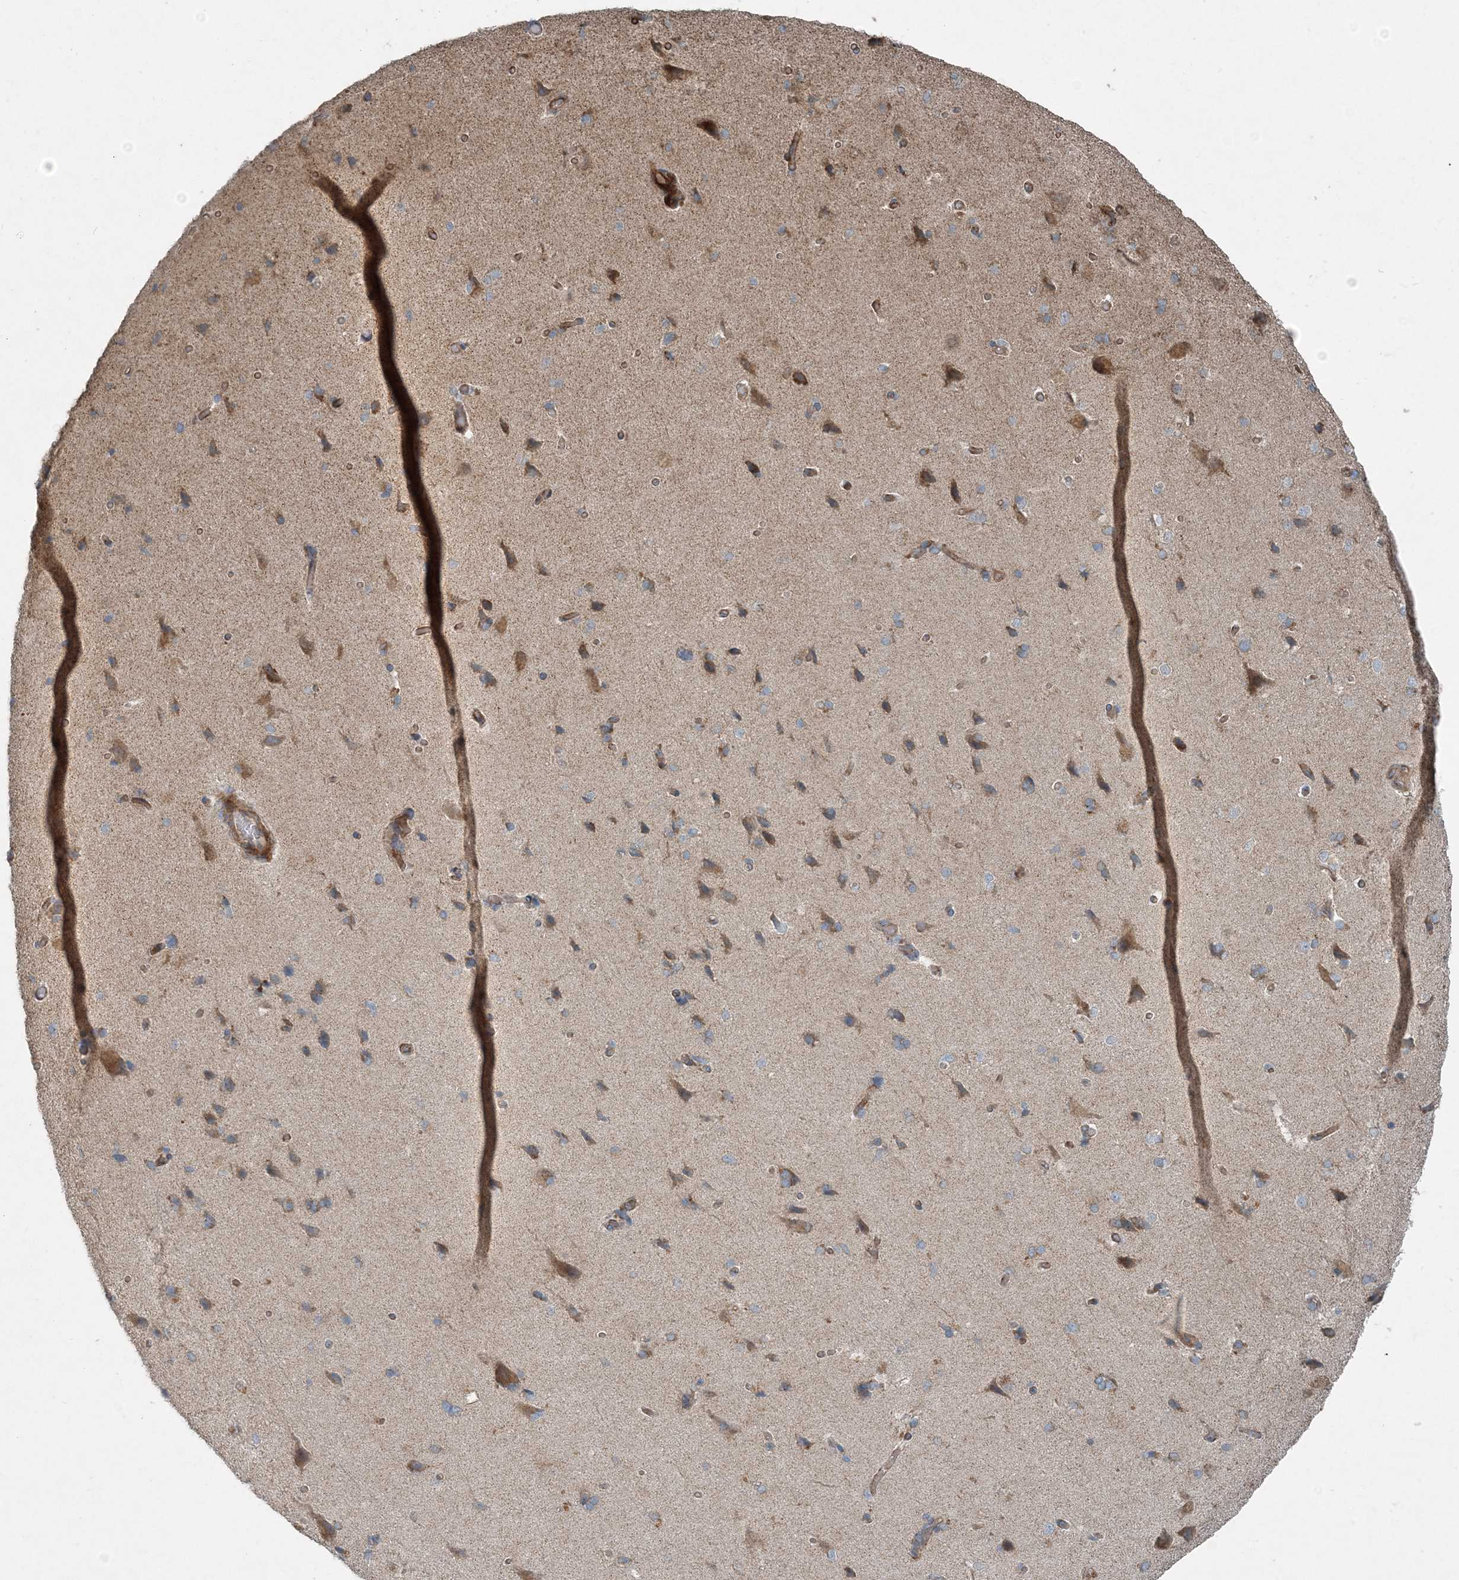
{"staining": {"intensity": "moderate", "quantity": "25%-75%", "location": "cytoplasmic/membranous"}, "tissue": "cerebral cortex", "cell_type": "Endothelial cells", "image_type": "normal", "snomed": [{"axis": "morphology", "description": "Normal tissue, NOS"}, {"axis": "topography", "description": "Cerebral cortex"}], "caption": "Endothelial cells exhibit moderate cytoplasmic/membranous staining in about 25%-75% of cells in benign cerebral cortex.", "gene": "INTU", "patient": {"sex": "male", "age": 62}}